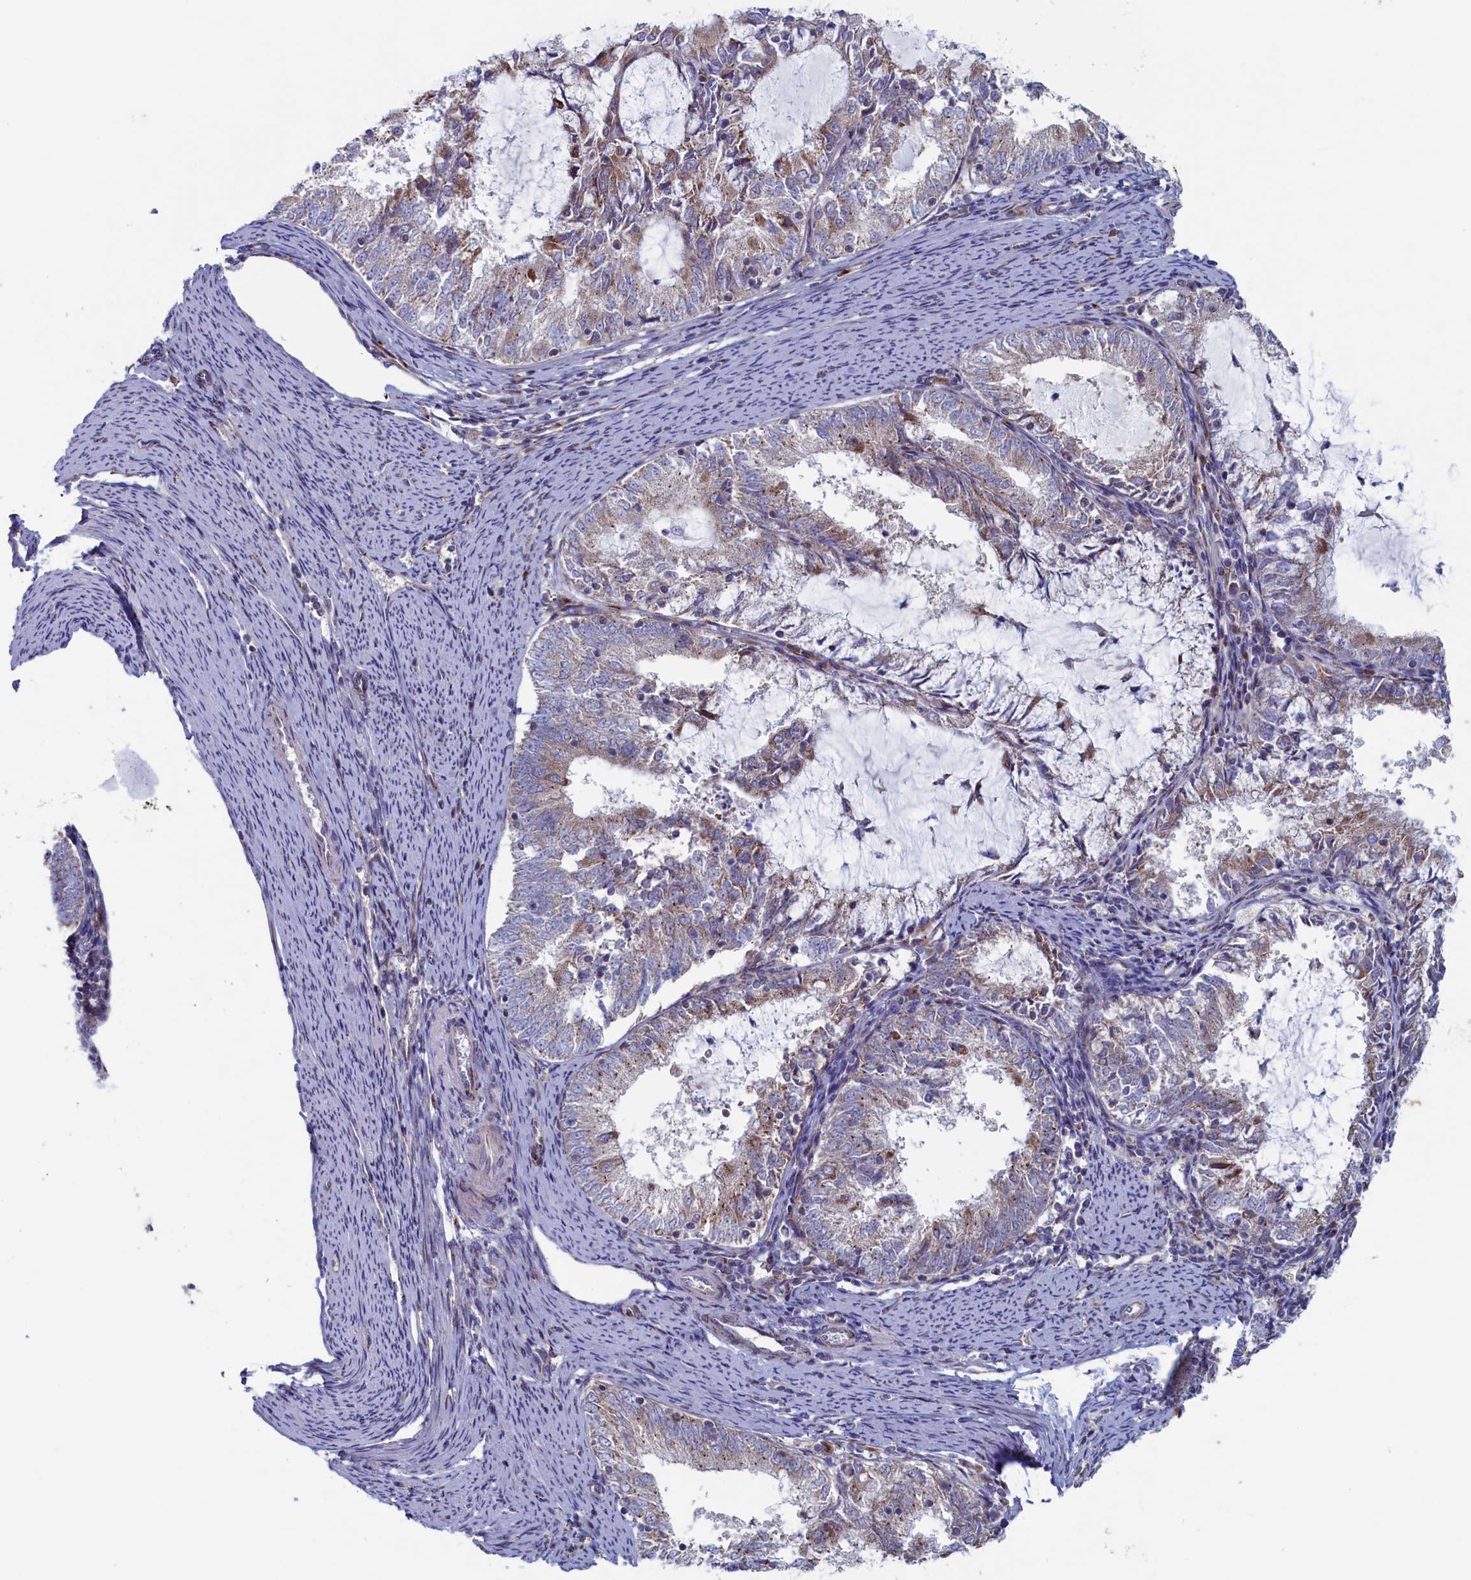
{"staining": {"intensity": "weak", "quantity": "<25%", "location": "cytoplasmic/membranous"}, "tissue": "endometrial cancer", "cell_type": "Tumor cells", "image_type": "cancer", "snomed": [{"axis": "morphology", "description": "Adenocarcinoma, NOS"}, {"axis": "topography", "description": "Endometrium"}], "caption": "Tumor cells are negative for brown protein staining in endometrial cancer.", "gene": "MTFMT", "patient": {"sex": "female", "age": 57}}